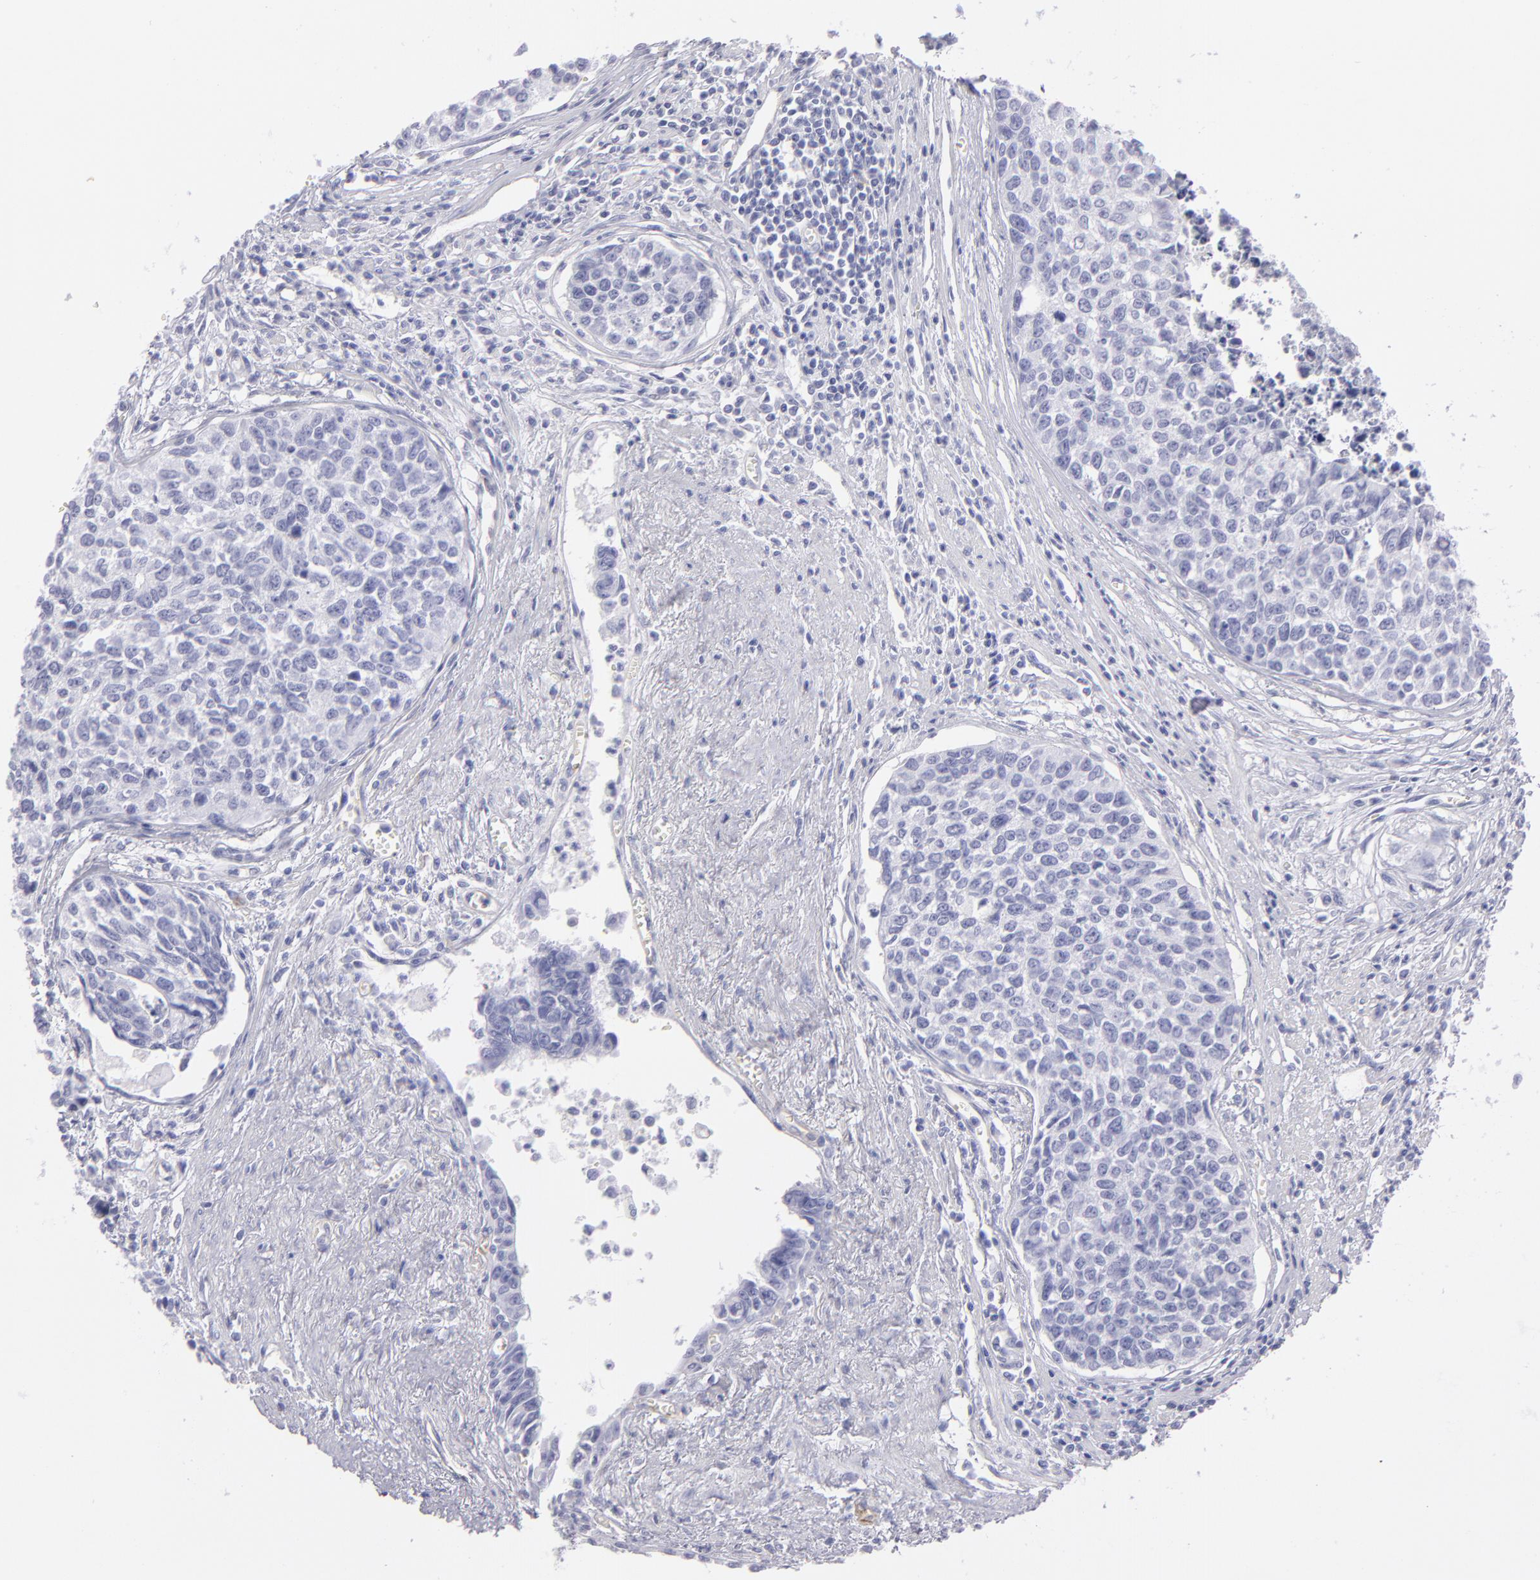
{"staining": {"intensity": "negative", "quantity": "none", "location": "none"}, "tissue": "urothelial cancer", "cell_type": "Tumor cells", "image_type": "cancer", "snomed": [{"axis": "morphology", "description": "Urothelial carcinoma, High grade"}, {"axis": "topography", "description": "Urinary bladder"}], "caption": "Tumor cells show no significant protein staining in urothelial carcinoma (high-grade).", "gene": "THBD", "patient": {"sex": "male", "age": 81}}